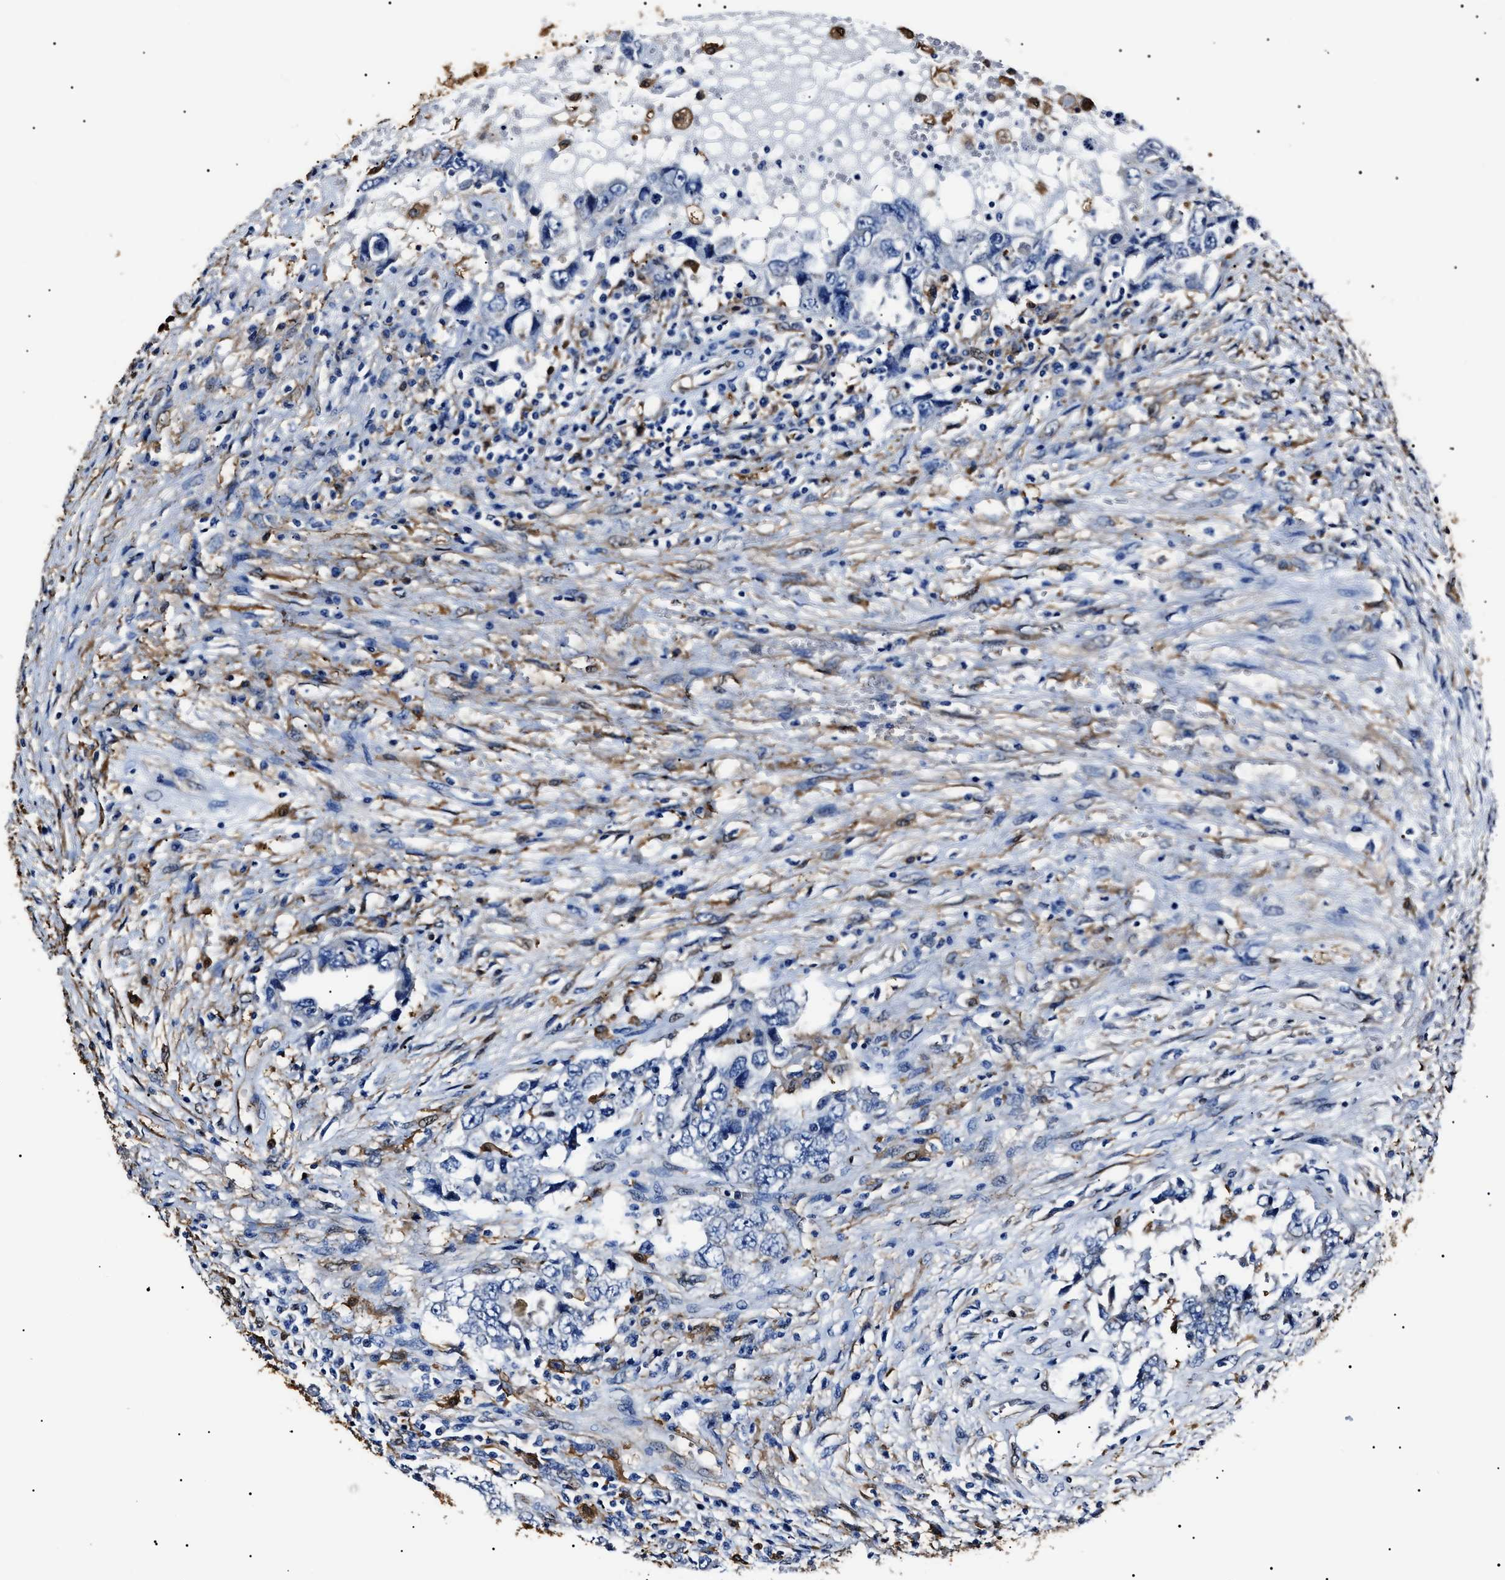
{"staining": {"intensity": "negative", "quantity": "none", "location": "none"}, "tissue": "testis cancer", "cell_type": "Tumor cells", "image_type": "cancer", "snomed": [{"axis": "morphology", "description": "Carcinoma, Embryonal, NOS"}, {"axis": "topography", "description": "Testis"}], "caption": "An immunohistochemistry photomicrograph of embryonal carcinoma (testis) is shown. There is no staining in tumor cells of embryonal carcinoma (testis).", "gene": "ALDH1A1", "patient": {"sex": "male", "age": 26}}